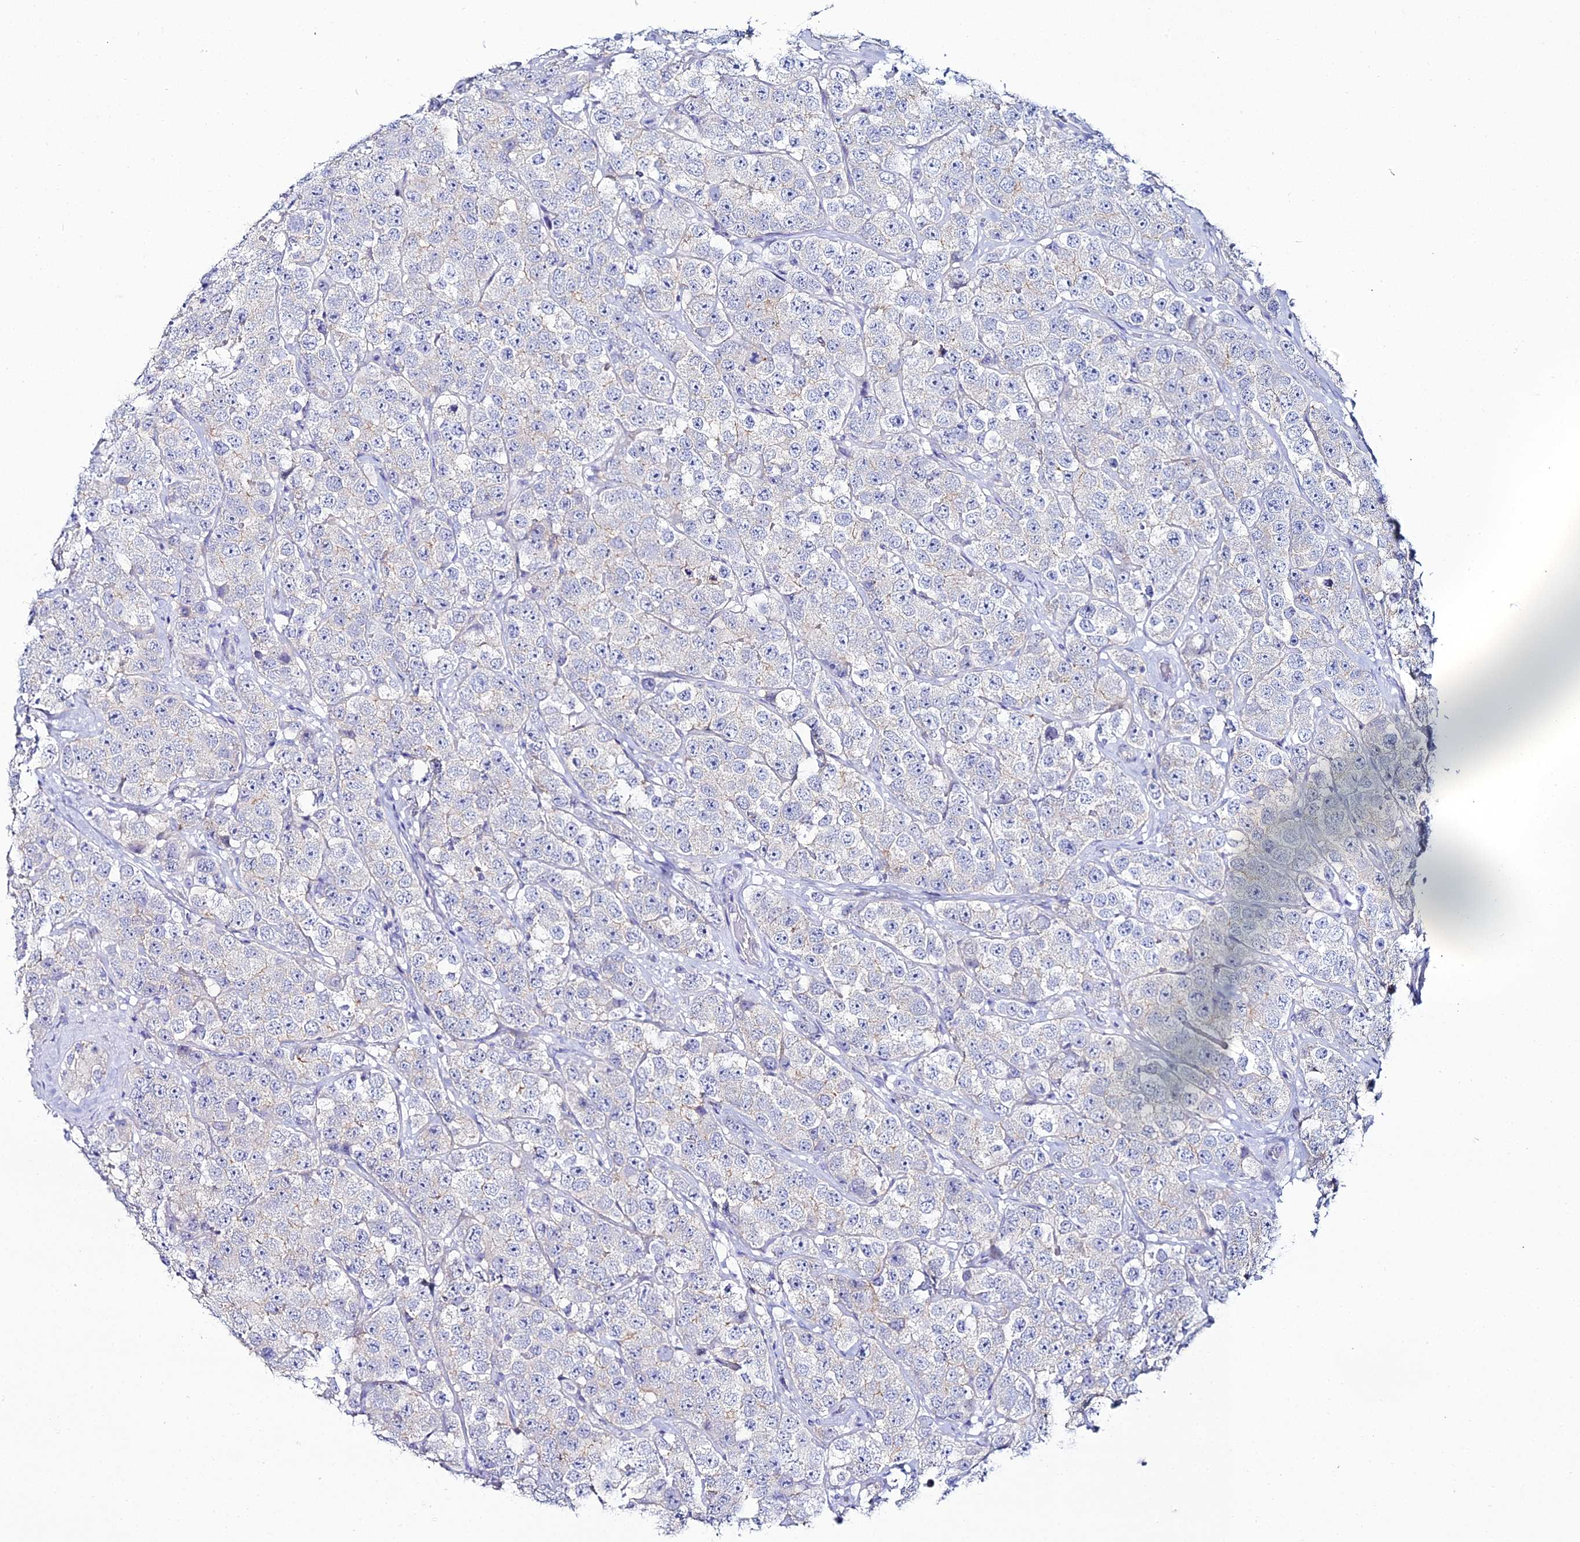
{"staining": {"intensity": "negative", "quantity": "none", "location": "none"}, "tissue": "testis cancer", "cell_type": "Tumor cells", "image_type": "cancer", "snomed": [{"axis": "morphology", "description": "Seminoma, NOS"}, {"axis": "topography", "description": "Testis"}], "caption": "The immunohistochemistry histopathology image has no significant staining in tumor cells of seminoma (testis) tissue.", "gene": "DHX34", "patient": {"sex": "male", "age": 28}}